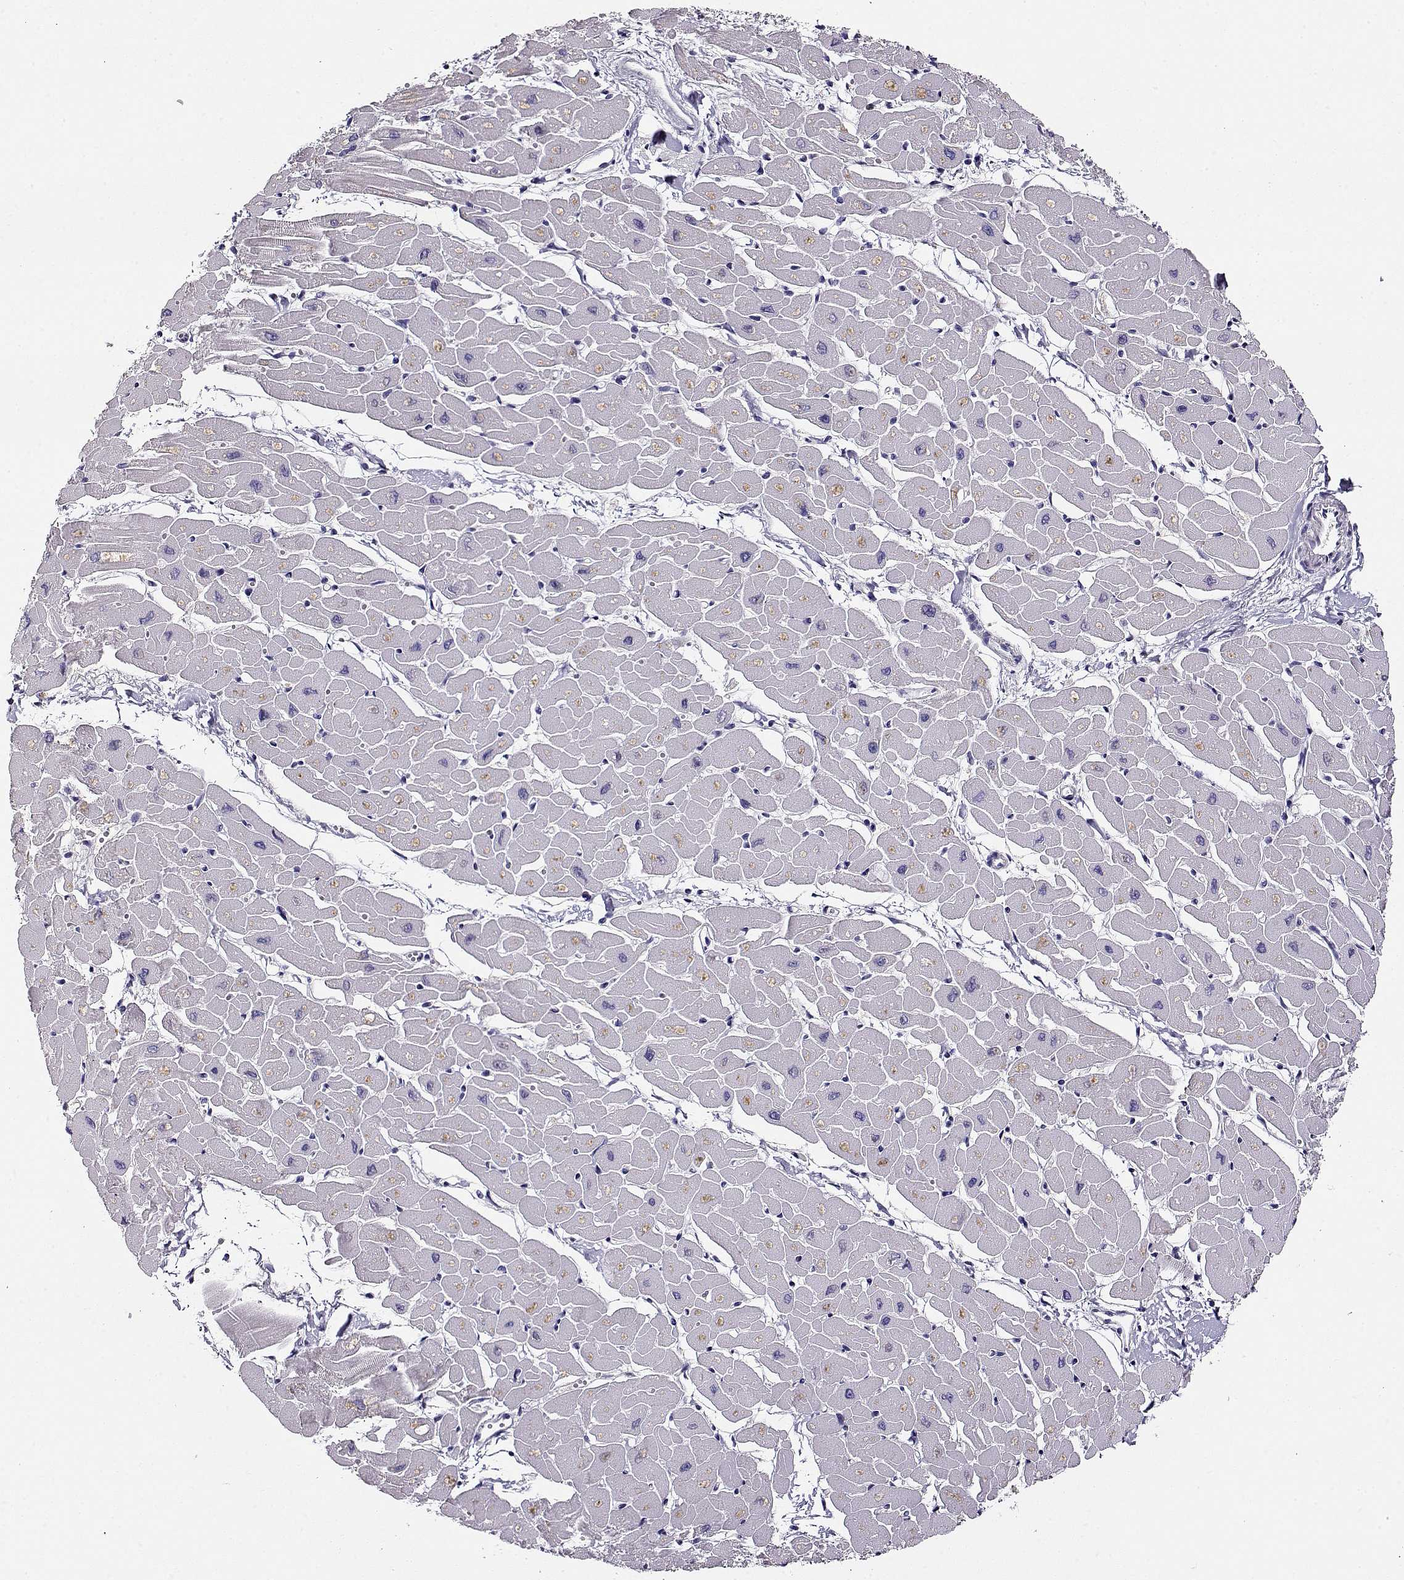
{"staining": {"intensity": "negative", "quantity": "none", "location": "none"}, "tissue": "heart muscle", "cell_type": "Cardiomyocytes", "image_type": "normal", "snomed": [{"axis": "morphology", "description": "Normal tissue, NOS"}, {"axis": "topography", "description": "Heart"}], "caption": "This is an immunohistochemistry image of unremarkable human heart muscle. There is no positivity in cardiomyocytes.", "gene": "CCR8", "patient": {"sex": "male", "age": 57}}